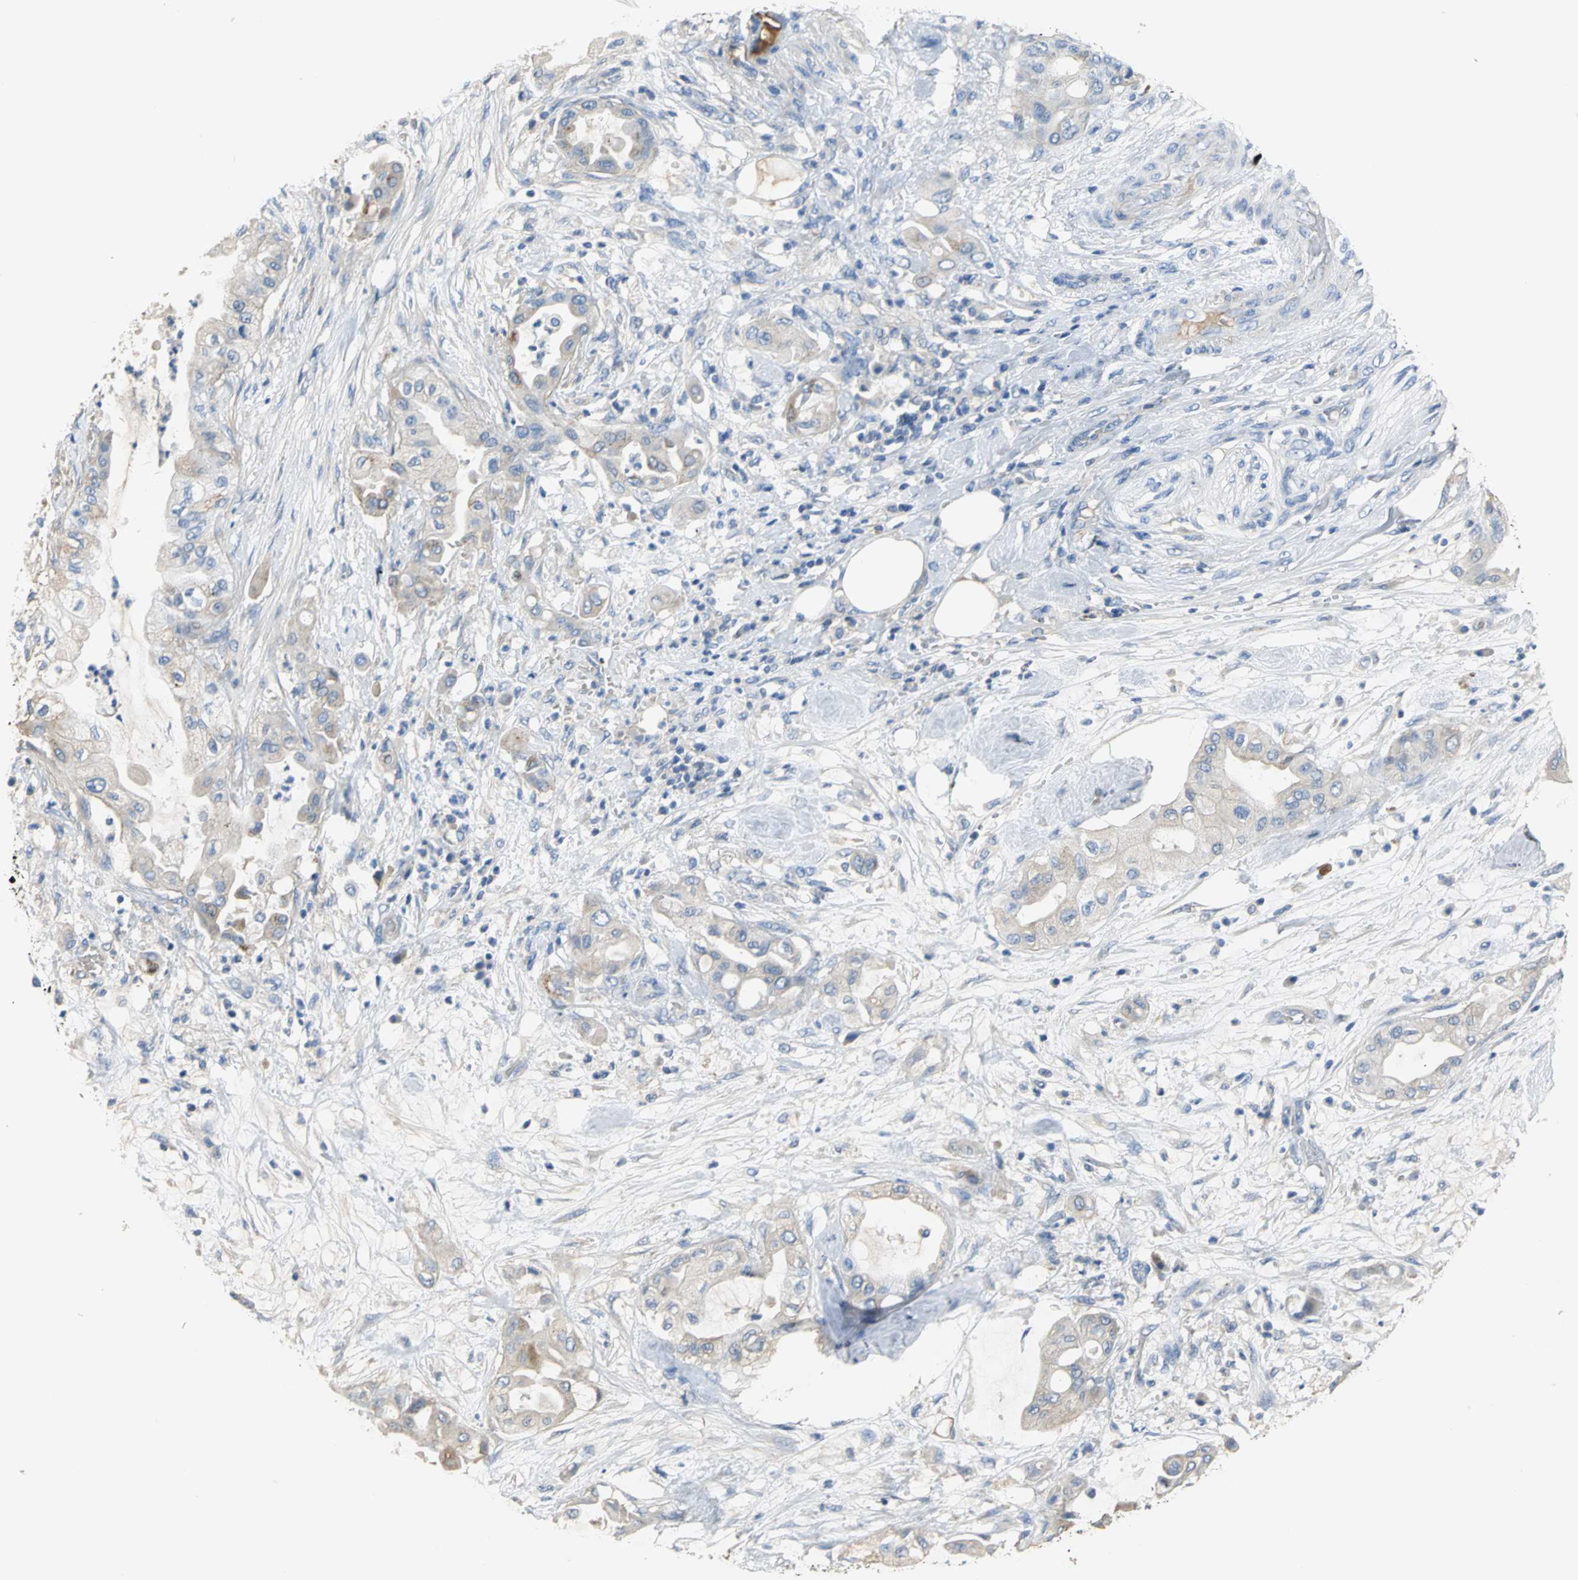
{"staining": {"intensity": "moderate", "quantity": ">75%", "location": "cytoplasmic/membranous"}, "tissue": "pancreatic cancer", "cell_type": "Tumor cells", "image_type": "cancer", "snomed": [{"axis": "morphology", "description": "Adenocarcinoma, NOS"}, {"axis": "morphology", "description": "Adenocarcinoma, metastatic, NOS"}, {"axis": "topography", "description": "Lymph node"}, {"axis": "topography", "description": "Pancreas"}, {"axis": "topography", "description": "Duodenum"}], "caption": "Moderate cytoplasmic/membranous staining is seen in about >75% of tumor cells in adenocarcinoma (pancreatic). (DAB IHC, brown staining for protein, blue staining for nuclei).", "gene": "GYG2", "patient": {"sex": "female", "age": 64}}